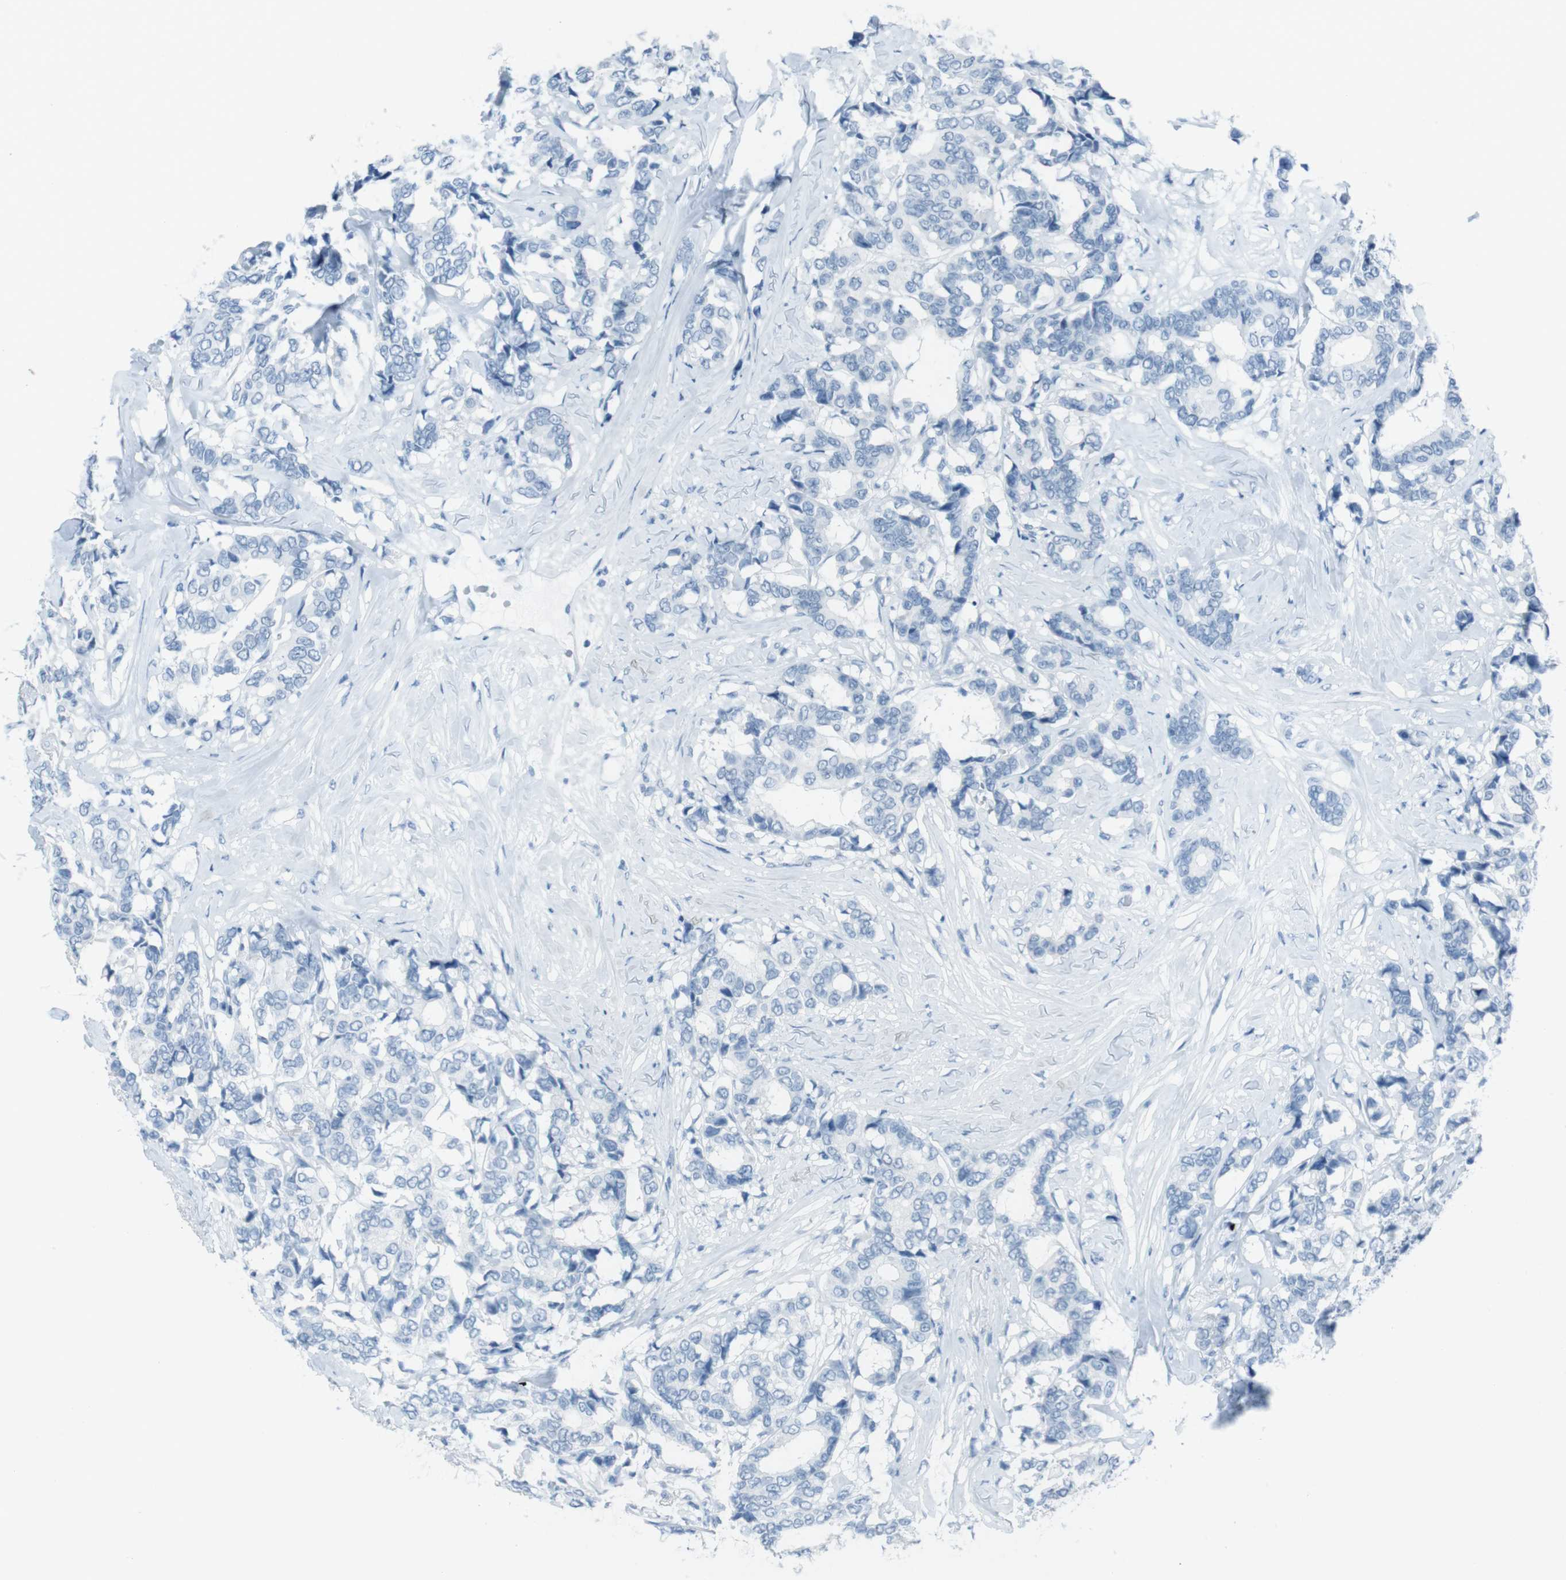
{"staining": {"intensity": "negative", "quantity": "none", "location": "none"}, "tissue": "breast cancer", "cell_type": "Tumor cells", "image_type": "cancer", "snomed": [{"axis": "morphology", "description": "Duct carcinoma"}, {"axis": "topography", "description": "Breast"}], "caption": "This is an immunohistochemistry (IHC) photomicrograph of human breast cancer. There is no positivity in tumor cells.", "gene": "TMEM207", "patient": {"sex": "female", "age": 87}}